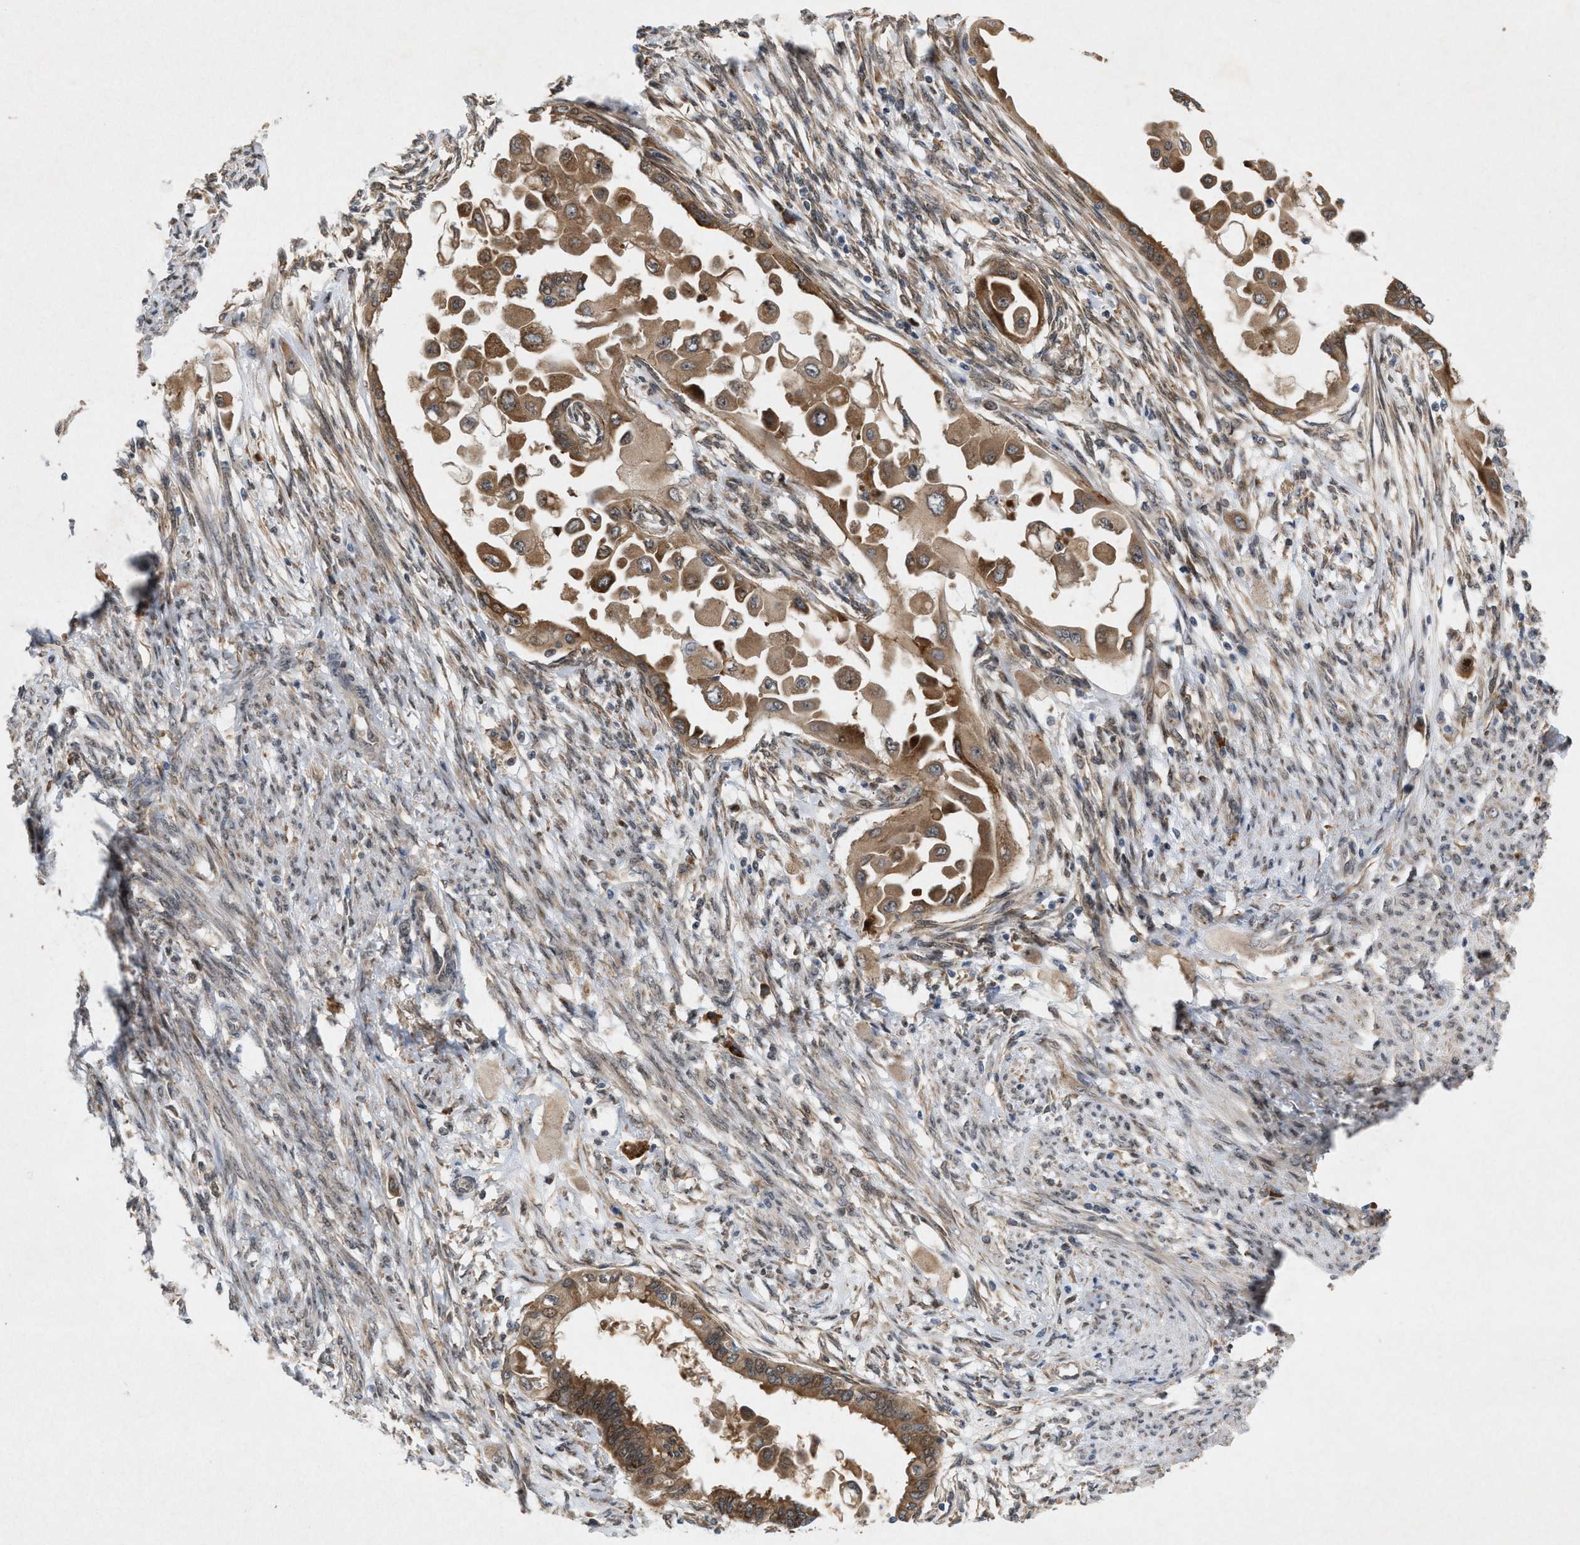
{"staining": {"intensity": "moderate", "quantity": ">75%", "location": "cytoplasmic/membranous"}, "tissue": "cervical cancer", "cell_type": "Tumor cells", "image_type": "cancer", "snomed": [{"axis": "morphology", "description": "Normal tissue, NOS"}, {"axis": "morphology", "description": "Adenocarcinoma, NOS"}, {"axis": "topography", "description": "Cervix"}, {"axis": "topography", "description": "Endometrium"}], "caption": "Human adenocarcinoma (cervical) stained with a brown dye demonstrates moderate cytoplasmic/membranous positive staining in about >75% of tumor cells.", "gene": "MFSD6", "patient": {"sex": "female", "age": 86}}